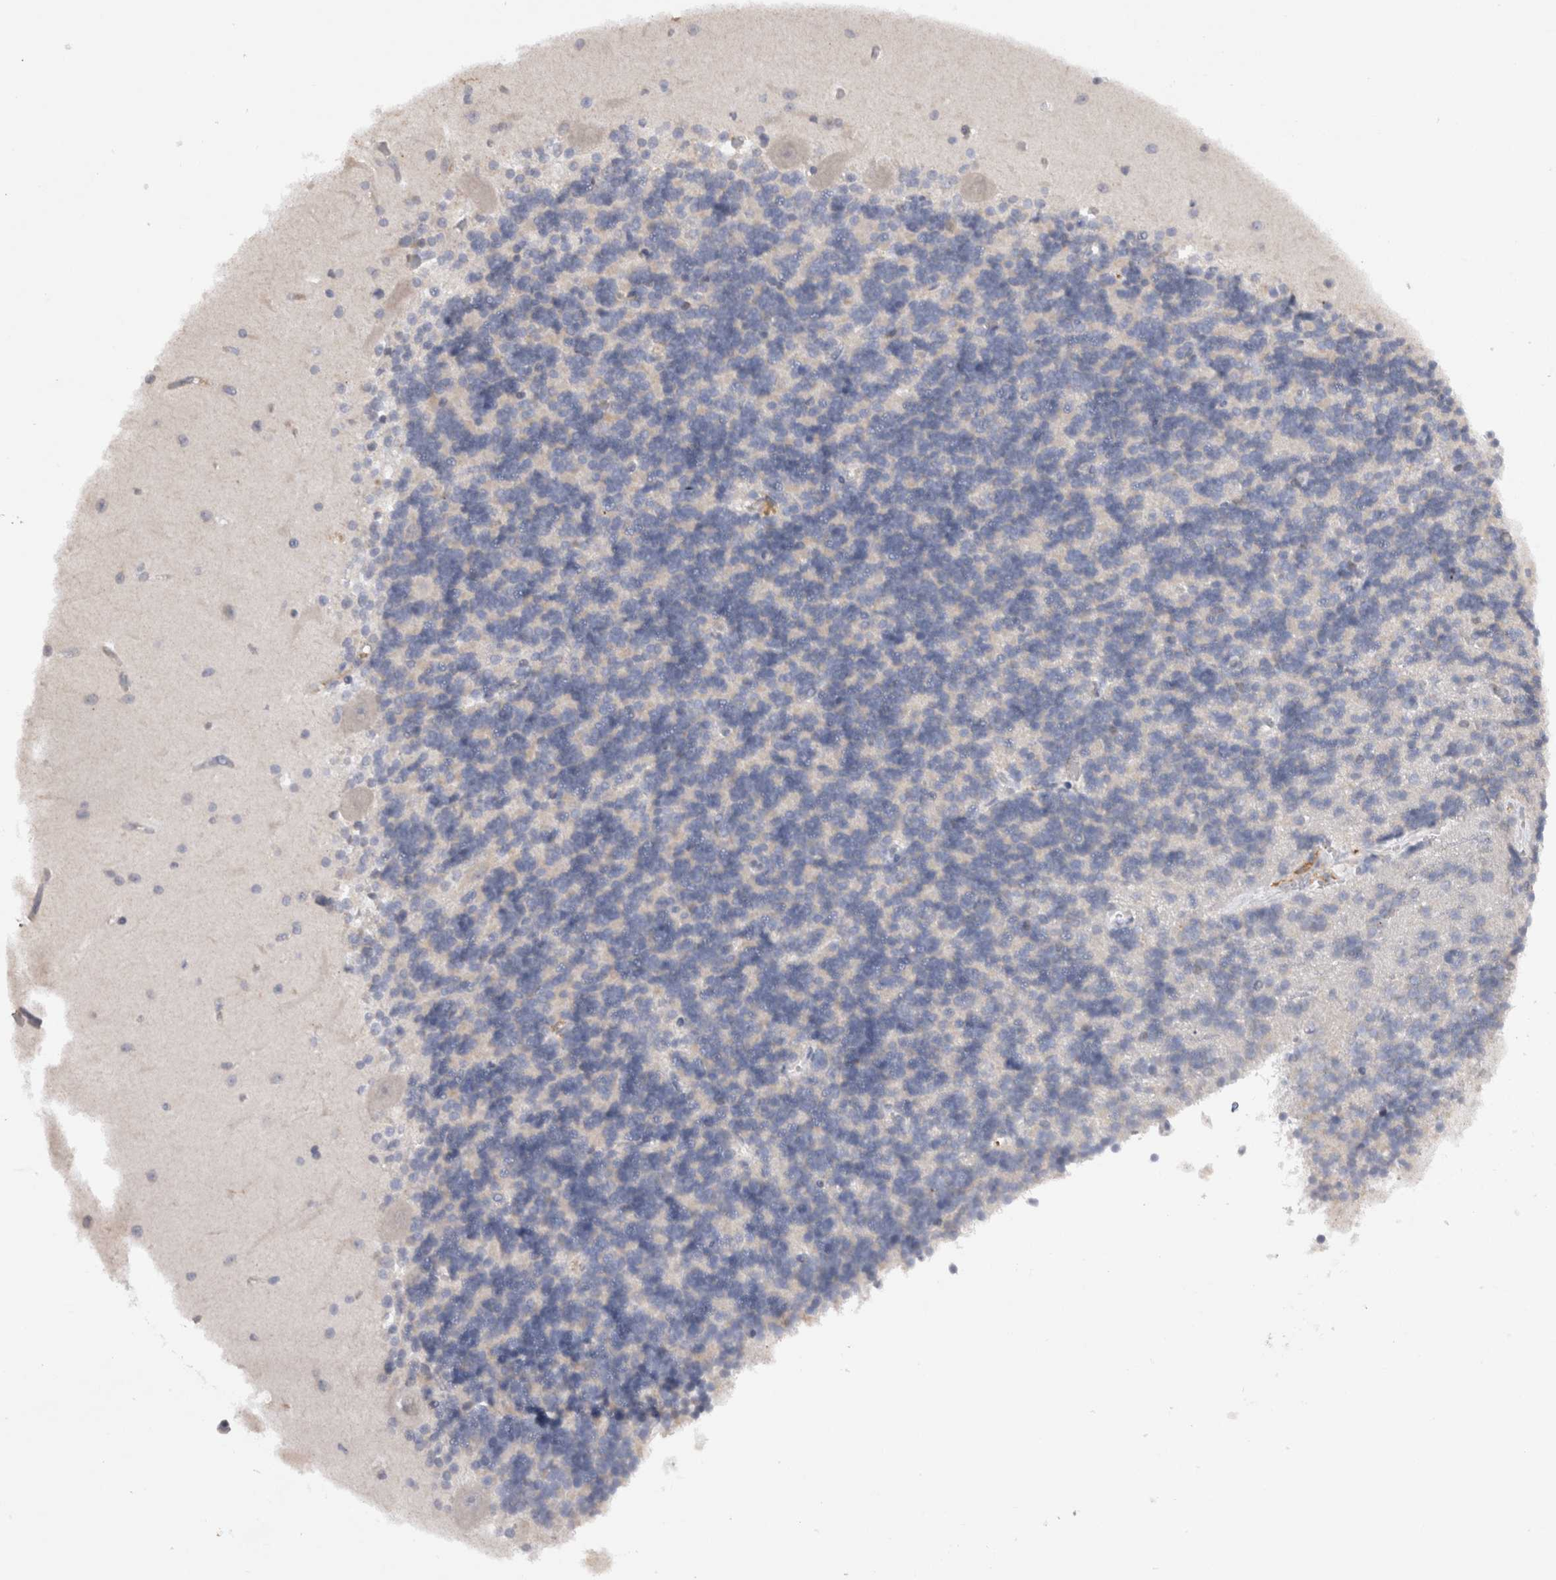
{"staining": {"intensity": "negative", "quantity": "none", "location": "none"}, "tissue": "cerebellum", "cell_type": "Cells in granular layer", "image_type": "normal", "snomed": [{"axis": "morphology", "description": "Normal tissue, NOS"}, {"axis": "topography", "description": "Cerebellum"}], "caption": "IHC photomicrograph of benign cerebellum: human cerebellum stained with DAB displays no significant protein staining in cells in granular layer.", "gene": "VSIG4", "patient": {"sex": "male", "age": 37}}